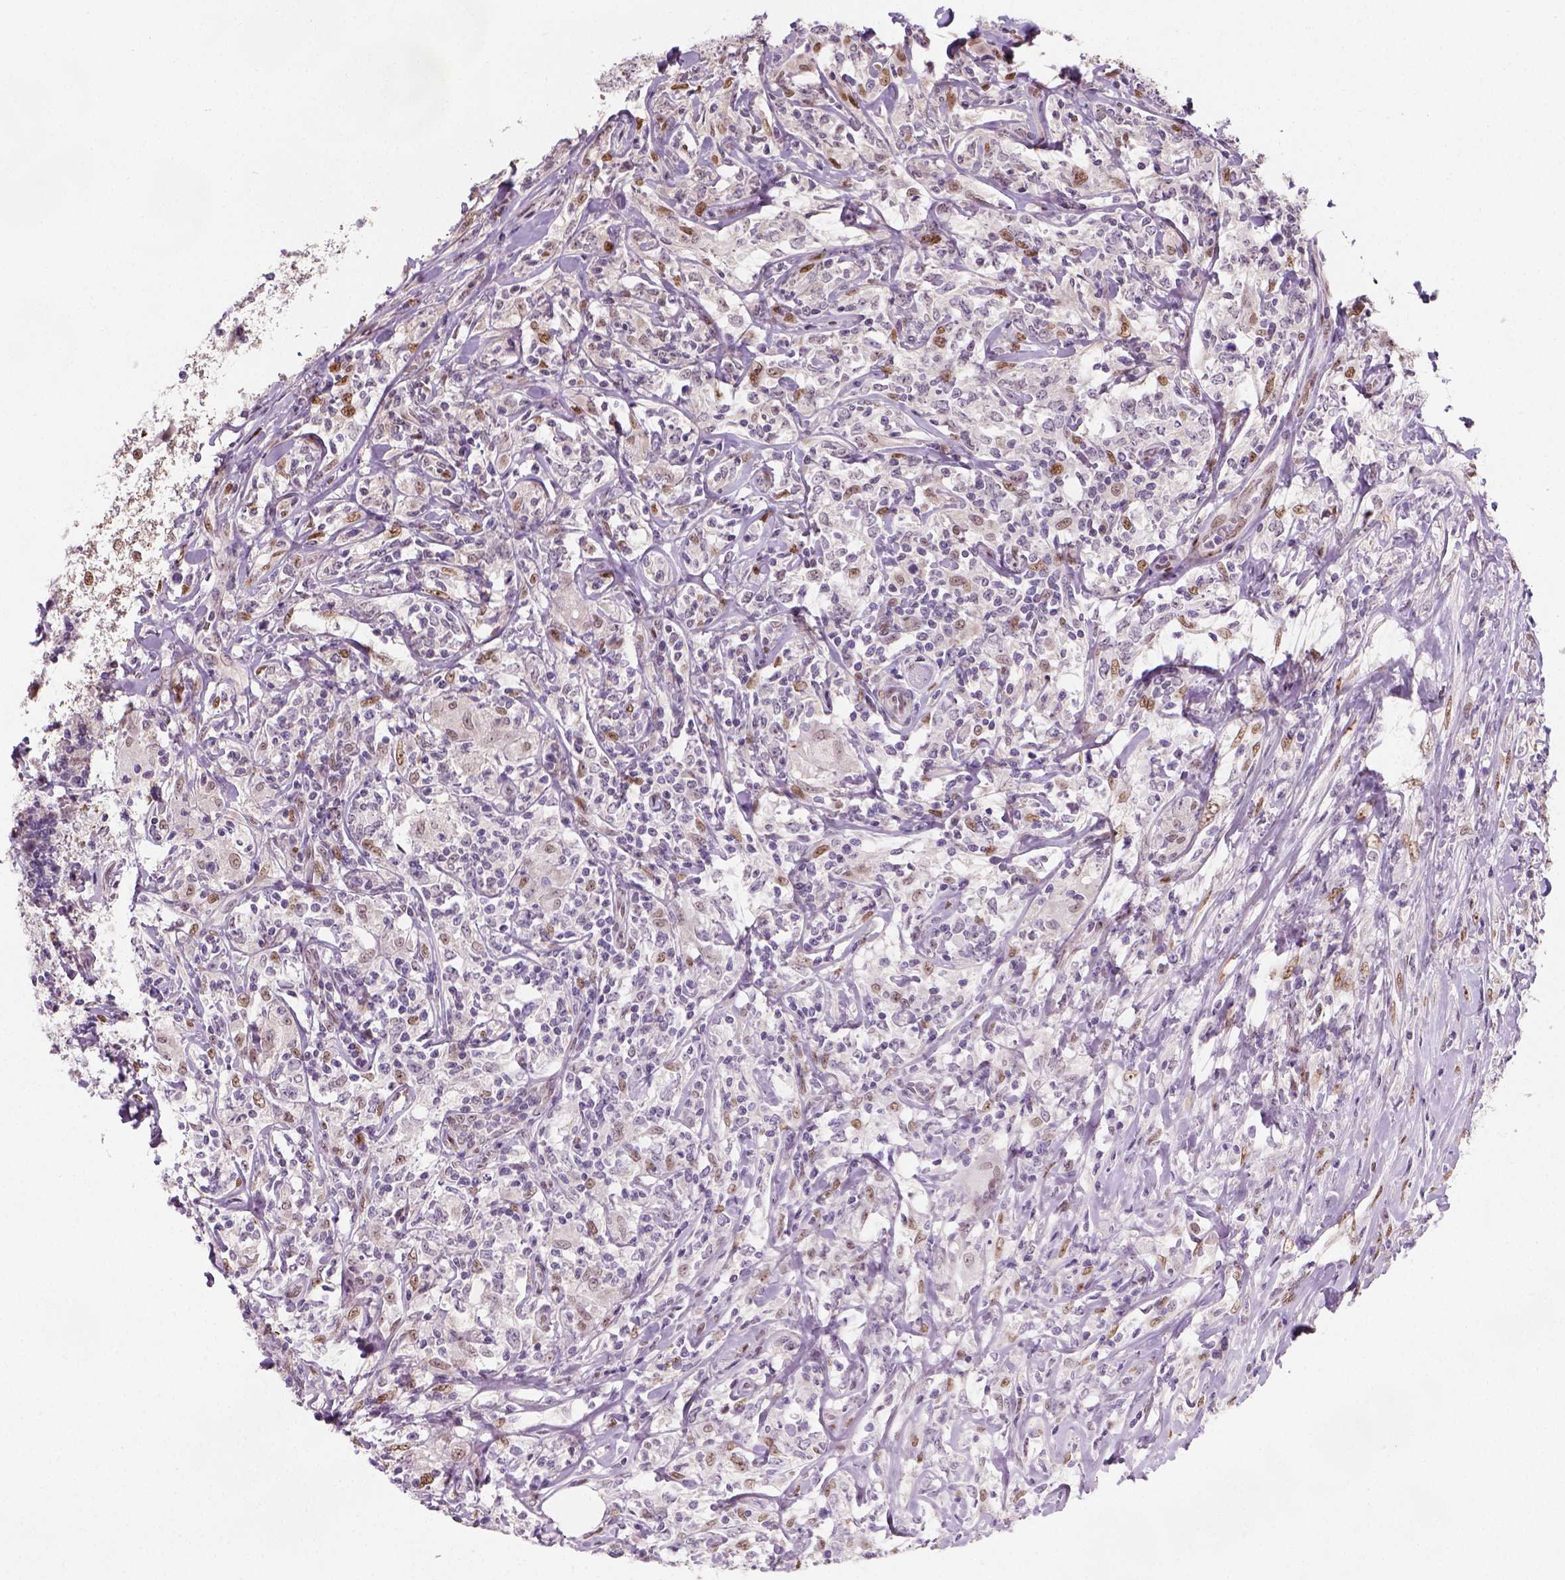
{"staining": {"intensity": "negative", "quantity": "none", "location": "none"}, "tissue": "lymphoma", "cell_type": "Tumor cells", "image_type": "cancer", "snomed": [{"axis": "morphology", "description": "Malignant lymphoma, non-Hodgkin's type, High grade"}, {"axis": "topography", "description": "Lymph node"}], "caption": "This is an immunohistochemistry micrograph of human malignant lymphoma, non-Hodgkin's type (high-grade). There is no staining in tumor cells.", "gene": "C1orf112", "patient": {"sex": "female", "age": 84}}